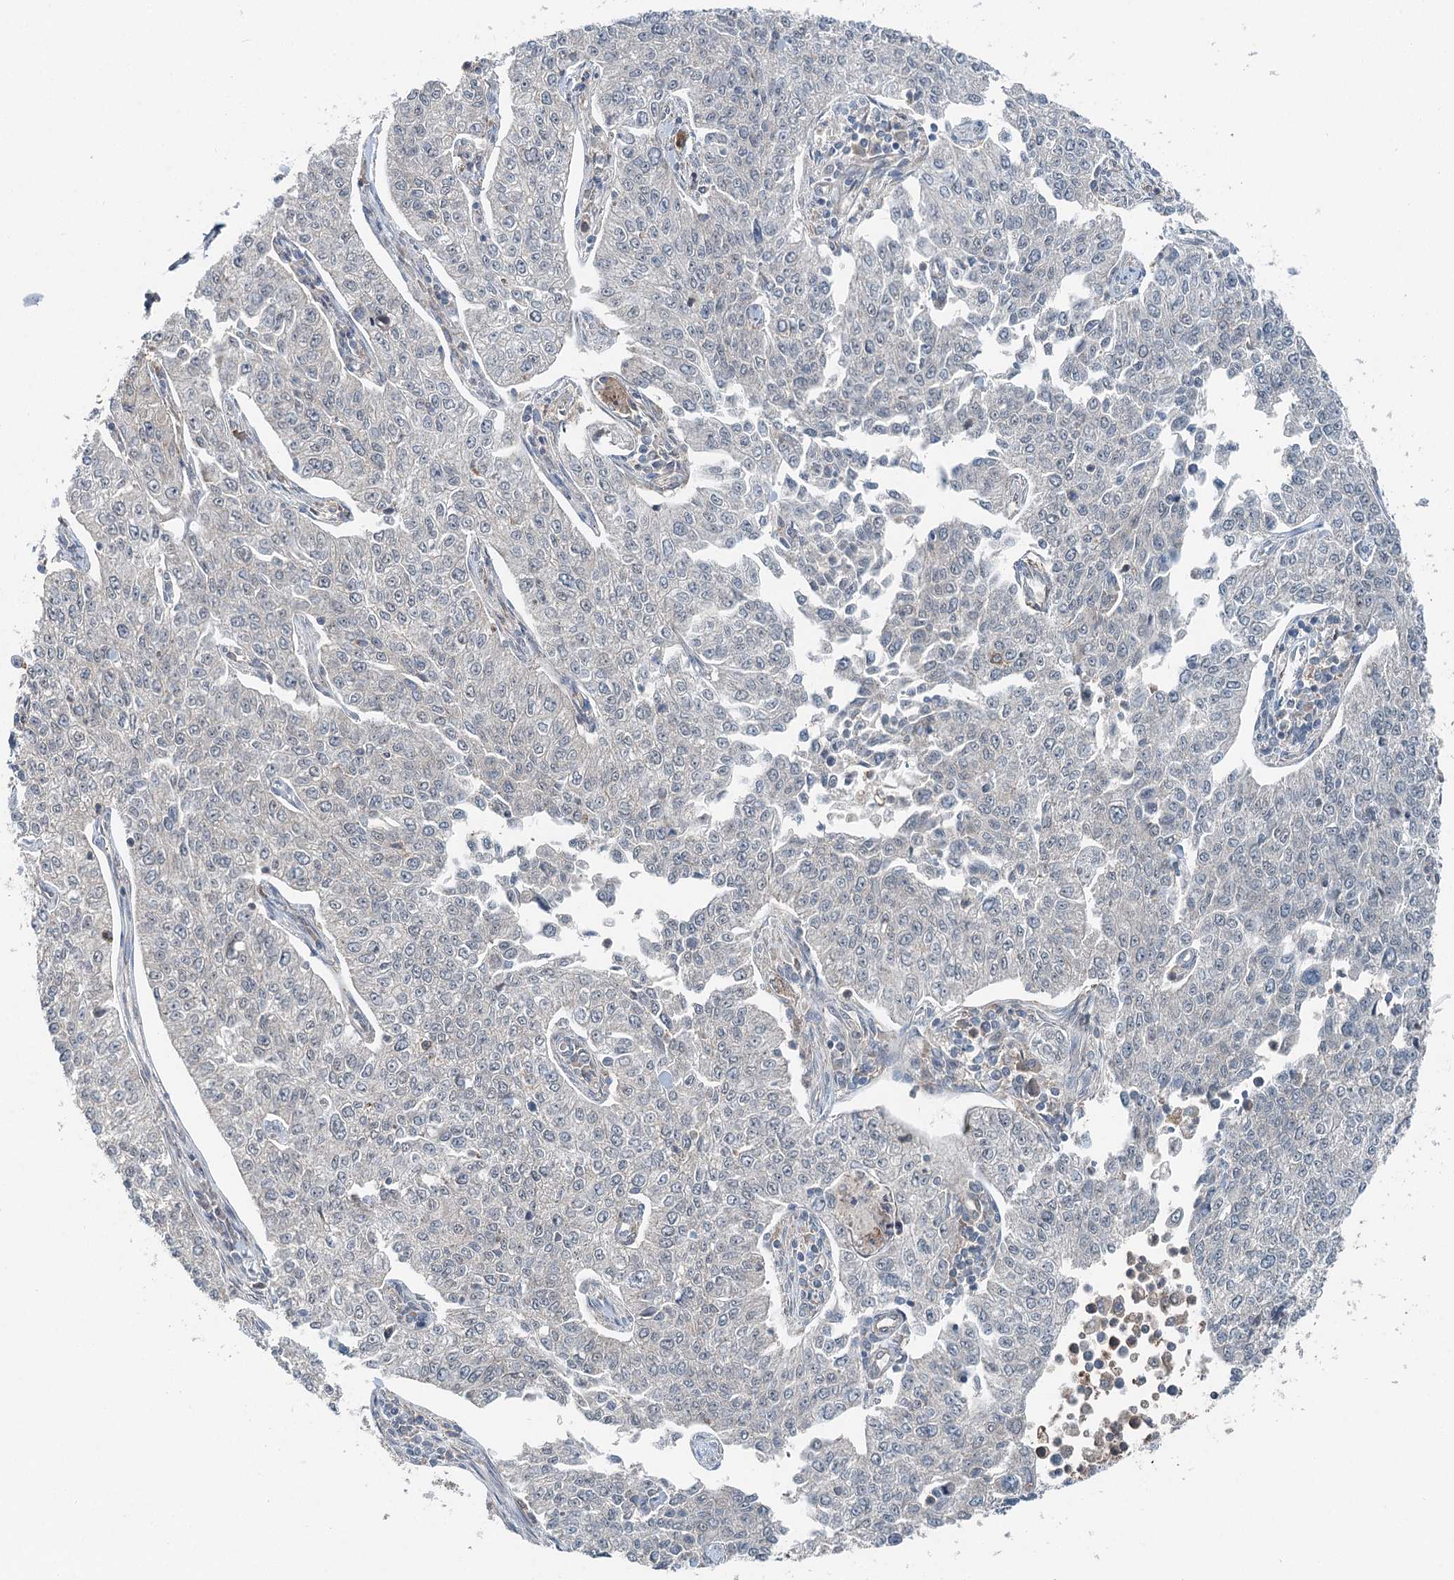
{"staining": {"intensity": "negative", "quantity": "none", "location": "none"}, "tissue": "cervical cancer", "cell_type": "Tumor cells", "image_type": "cancer", "snomed": [{"axis": "morphology", "description": "Squamous cell carcinoma, NOS"}, {"axis": "topography", "description": "Cervix"}], "caption": "An immunohistochemistry micrograph of squamous cell carcinoma (cervical) is shown. There is no staining in tumor cells of squamous cell carcinoma (cervical). (DAB IHC with hematoxylin counter stain).", "gene": "SKIC3", "patient": {"sex": "female", "age": 35}}